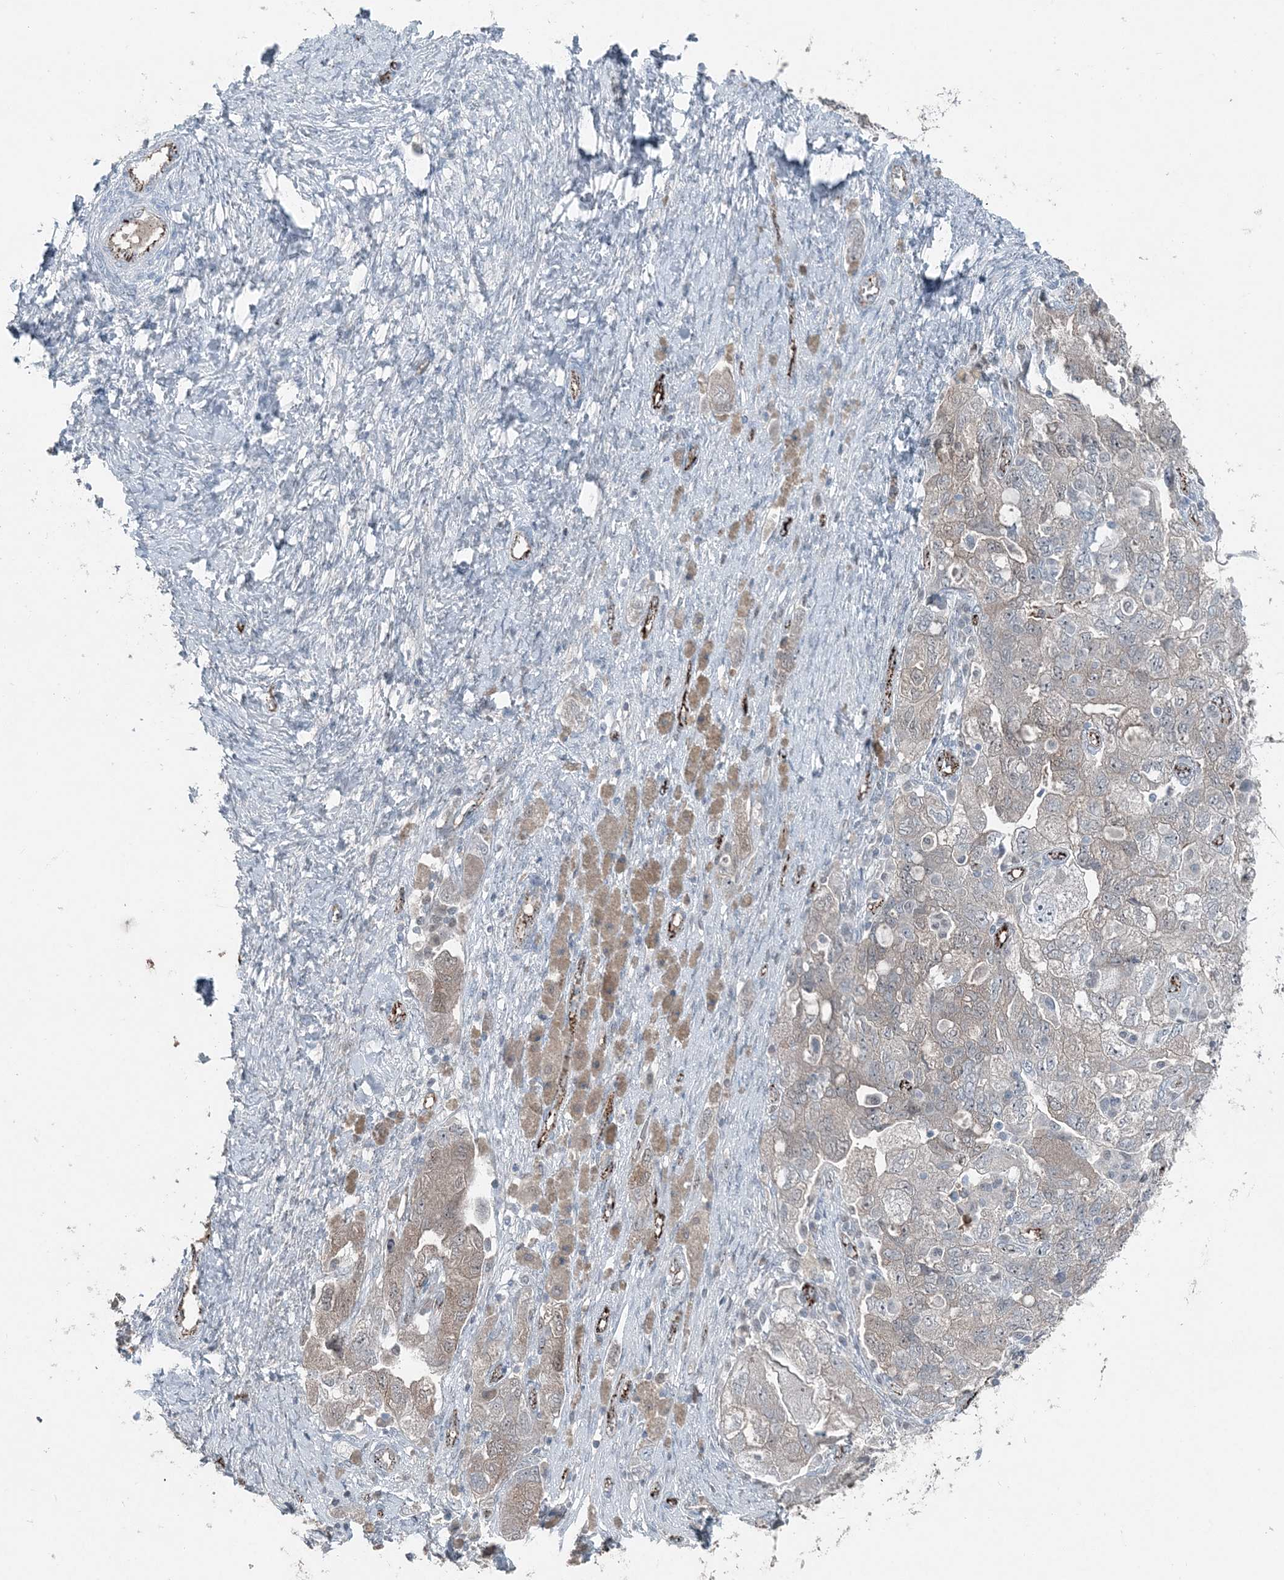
{"staining": {"intensity": "moderate", "quantity": "25%-75%", "location": "cytoplasmic/membranous"}, "tissue": "ovarian cancer", "cell_type": "Tumor cells", "image_type": "cancer", "snomed": [{"axis": "morphology", "description": "Carcinoma, NOS"}, {"axis": "morphology", "description": "Cystadenocarcinoma, serous, NOS"}, {"axis": "topography", "description": "Ovary"}], "caption": "Human ovarian cancer stained with a brown dye shows moderate cytoplasmic/membranous positive positivity in approximately 25%-75% of tumor cells.", "gene": "ELOVL7", "patient": {"sex": "female", "age": 69}}